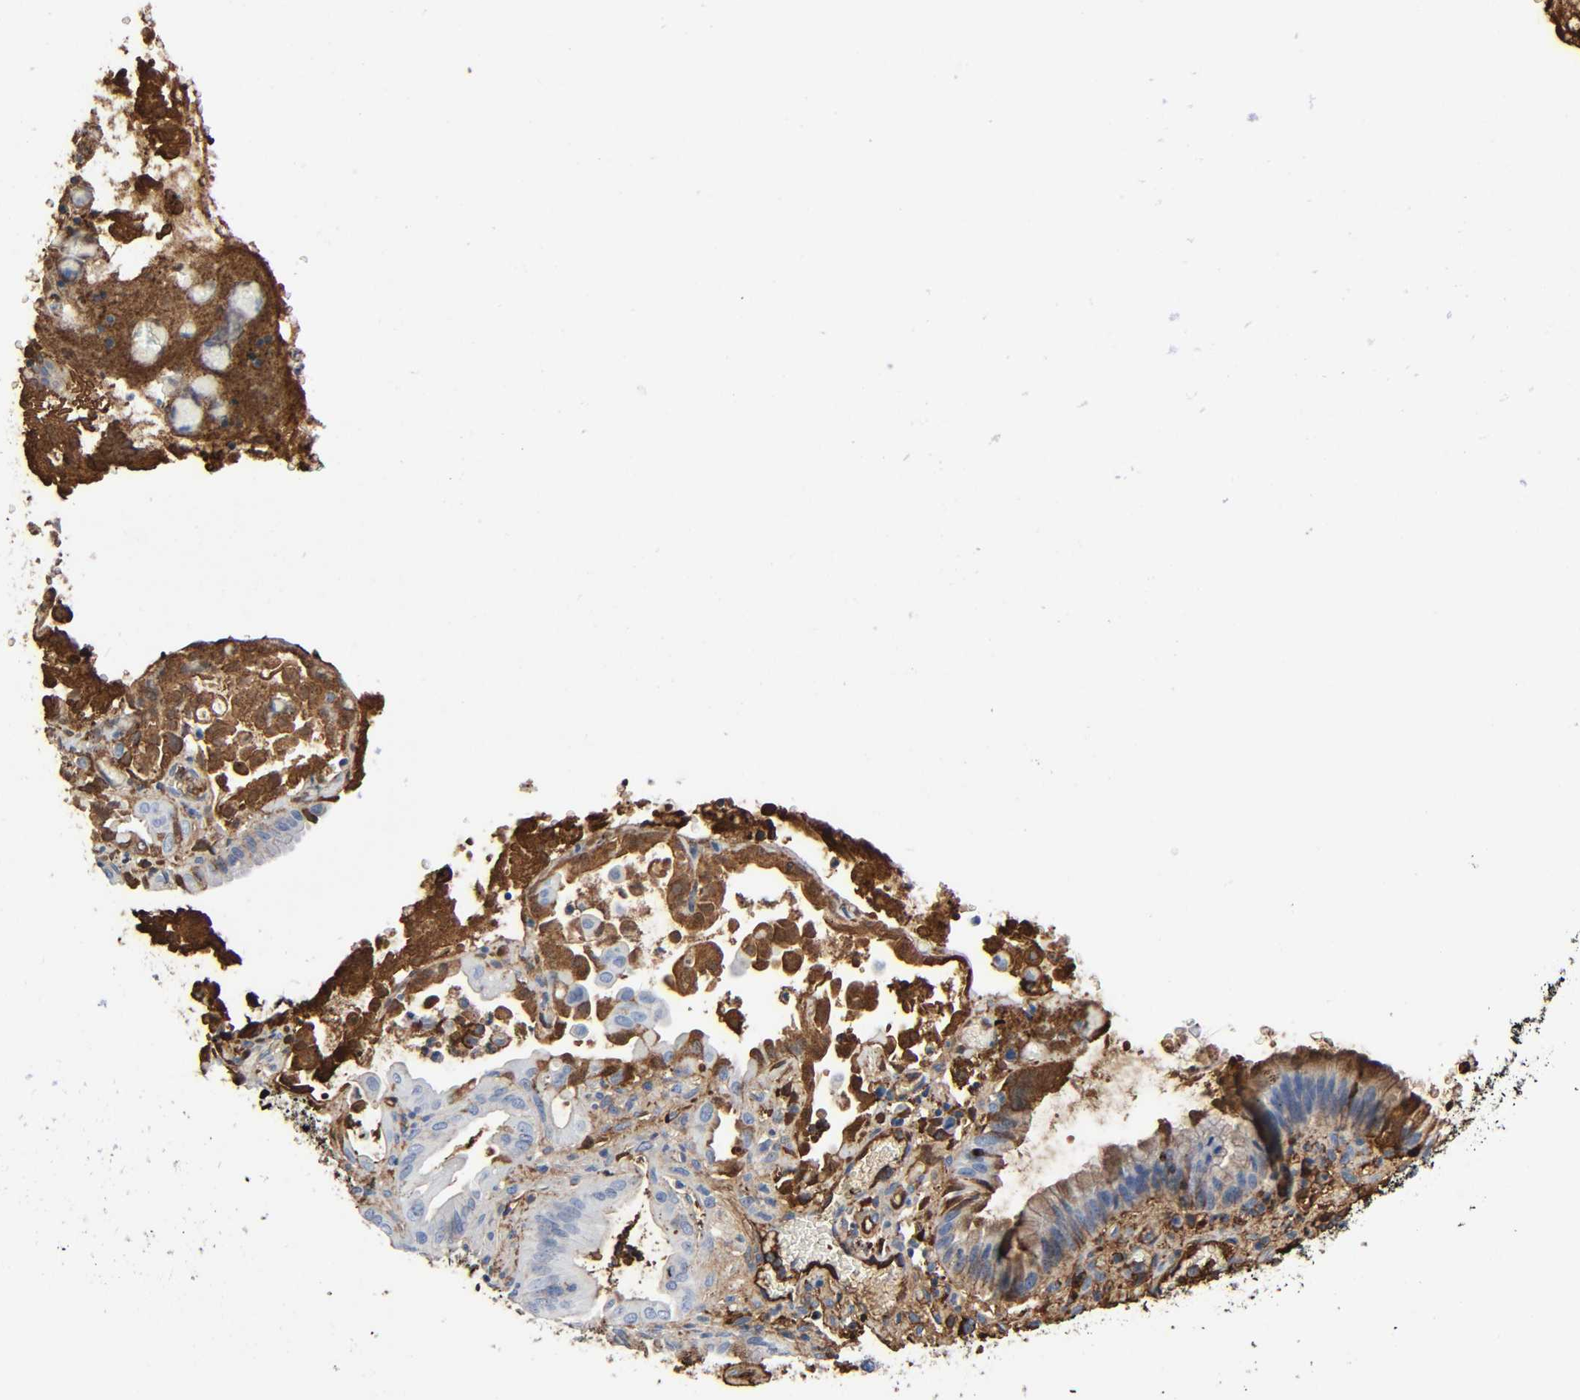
{"staining": {"intensity": "moderate", "quantity": "25%-75%", "location": "cytoplasmic/membranous"}, "tissue": "liver cancer", "cell_type": "Tumor cells", "image_type": "cancer", "snomed": [{"axis": "morphology", "description": "Cholangiocarcinoma"}, {"axis": "topography", "description": "Liver"}], "caption": "Liver cholangiocarcinoma tissue shows moderate cytoplasmic/membranous positivity in approximately 25%-75% of tumor cells", "gene": "C3", "patient": {"sex": "male", "age": 58}}